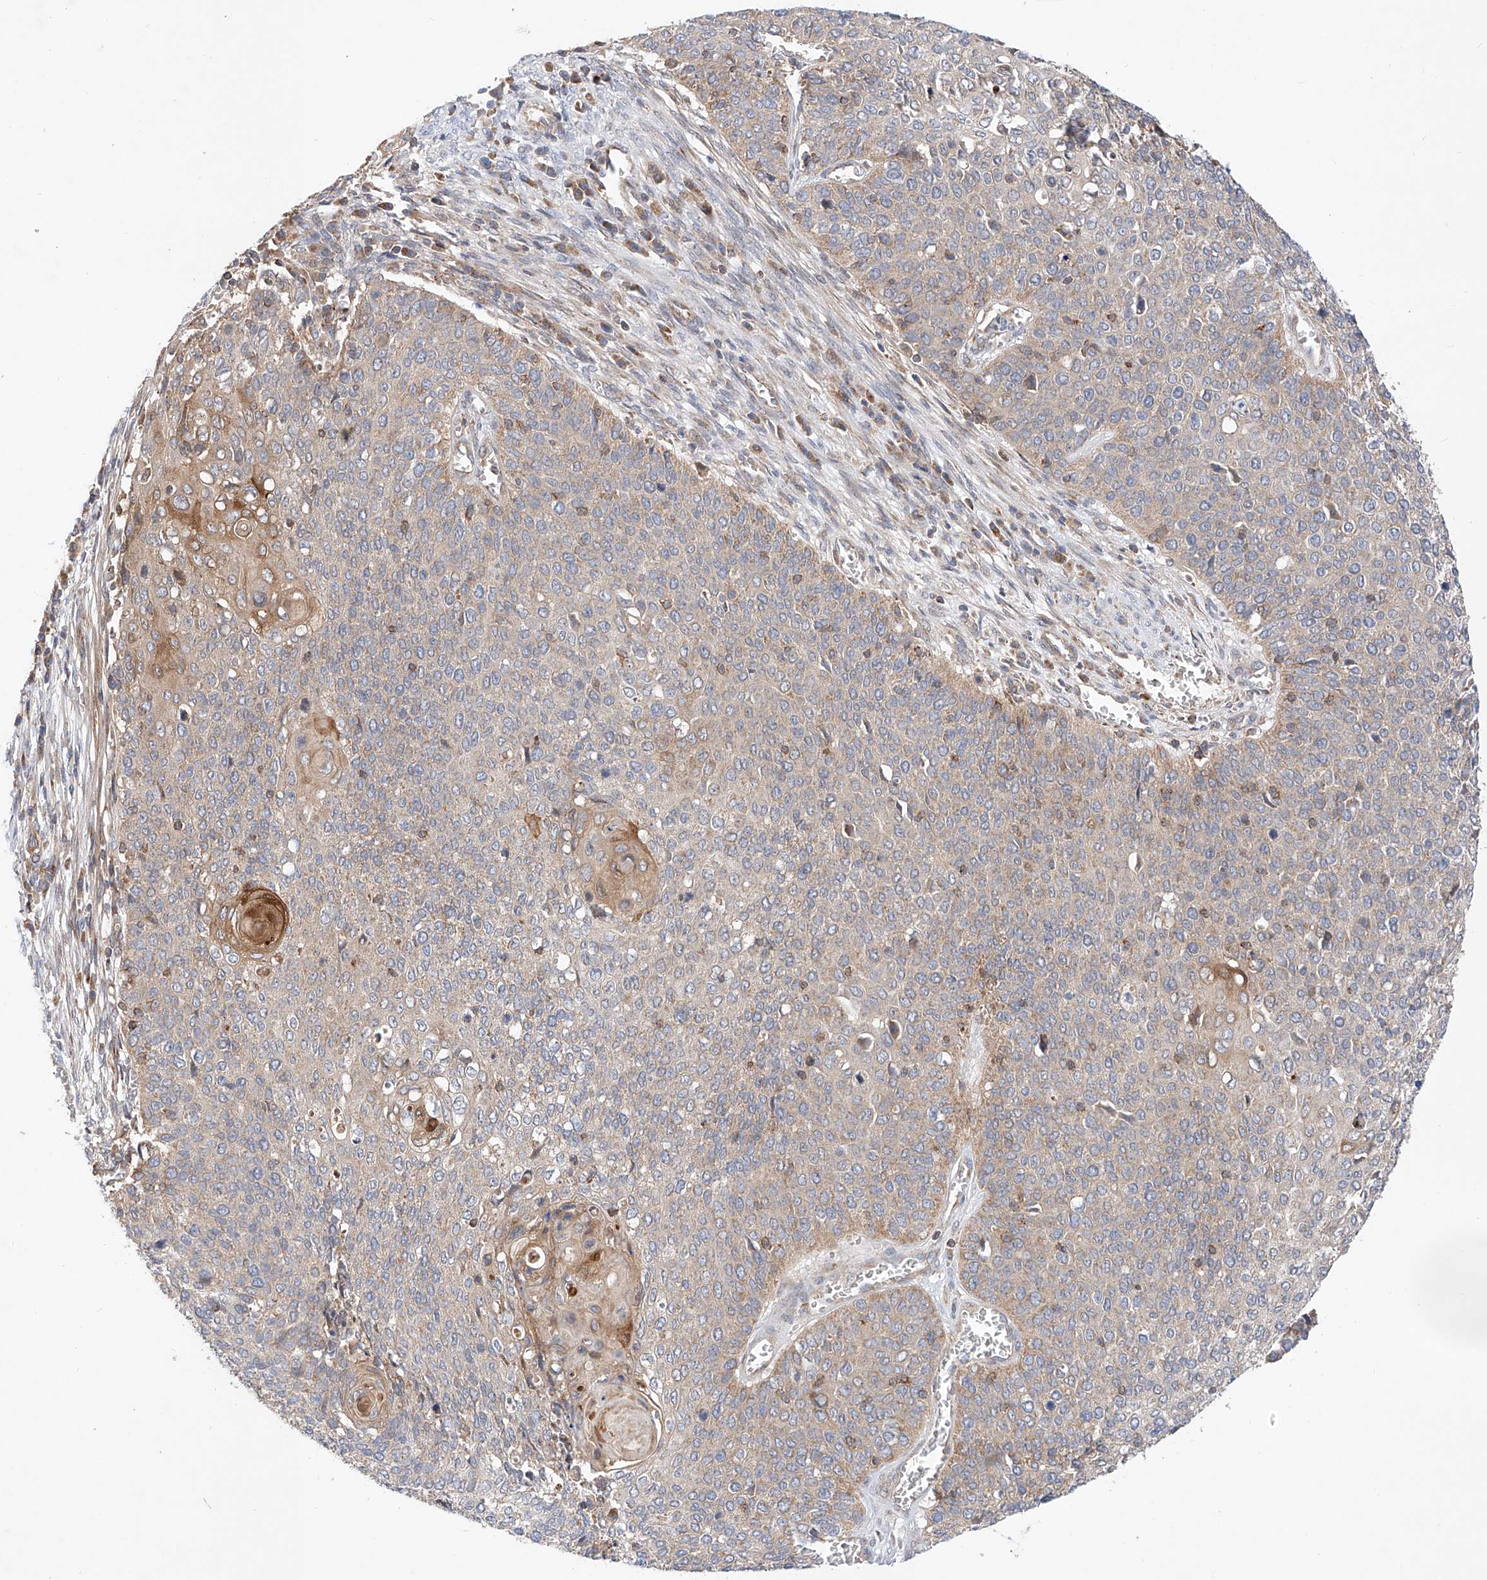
{"staining": {"intensity": "moderate", "quantity": "<25%", "location": "cytoplasmic/membranous"}, "tissue": "cervical cancer", "cell_type": "Tumor cells", "image_type": "cancer", "snomed": [{"axis": "morphology", "description": "Squamous cell carcinoma, NOS"}, {"axis": "topography", "description": "Cervix"}], "caption": "Immunohistochemistry (IHC) (DAB (3,3'-diaminobenzidine)) staining of human squamous cell carcinoma (cervical) exhibits moderate cytoplasmic/membranous protein positivity in approximately <25% of tumor cells.", "gene": "NR1D1", "patient": {"sex": "female", "age": 39}}